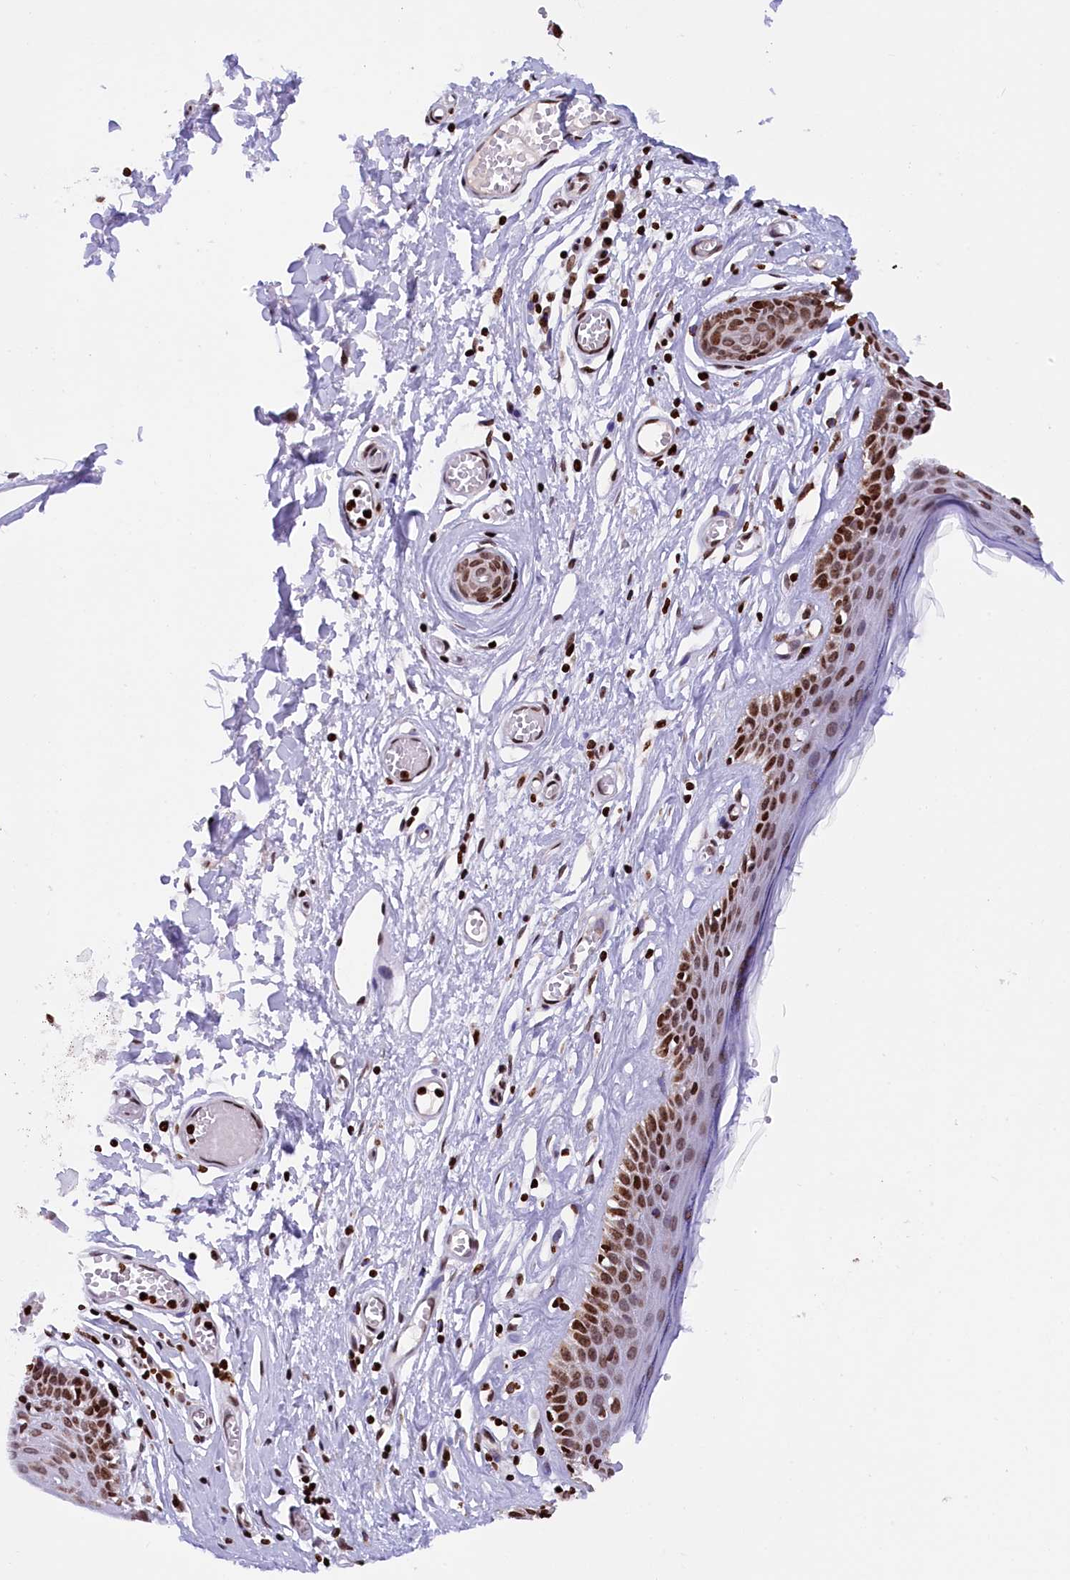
{"staining": {"intensity": "strong", "quantity": "25%-75%", "location": "nuclear"}, "tissue": "skin", "cell_type": "Epidermal cells", "image_type": "normal", "snomed": [{"axis": "morphology", "description": "Normal tissue, NOS"}, {"axis": "topography", "description": "Adipose tissue"}, {"axis": "topography", "description": "Vascular tissue"}, {"axis": "topography", "description": "Vulva"}, {"axis": "topography", "description": "Peripheral nerve tissue"}], "caption": "An image showing strong nuclear positivity in approximately 25%-75% of epidermal cells in benign skin, as visualized by brown immunohistochemical staining.", "gene": "TIMM29", "patient": {"sex": "female", "age": 86}}